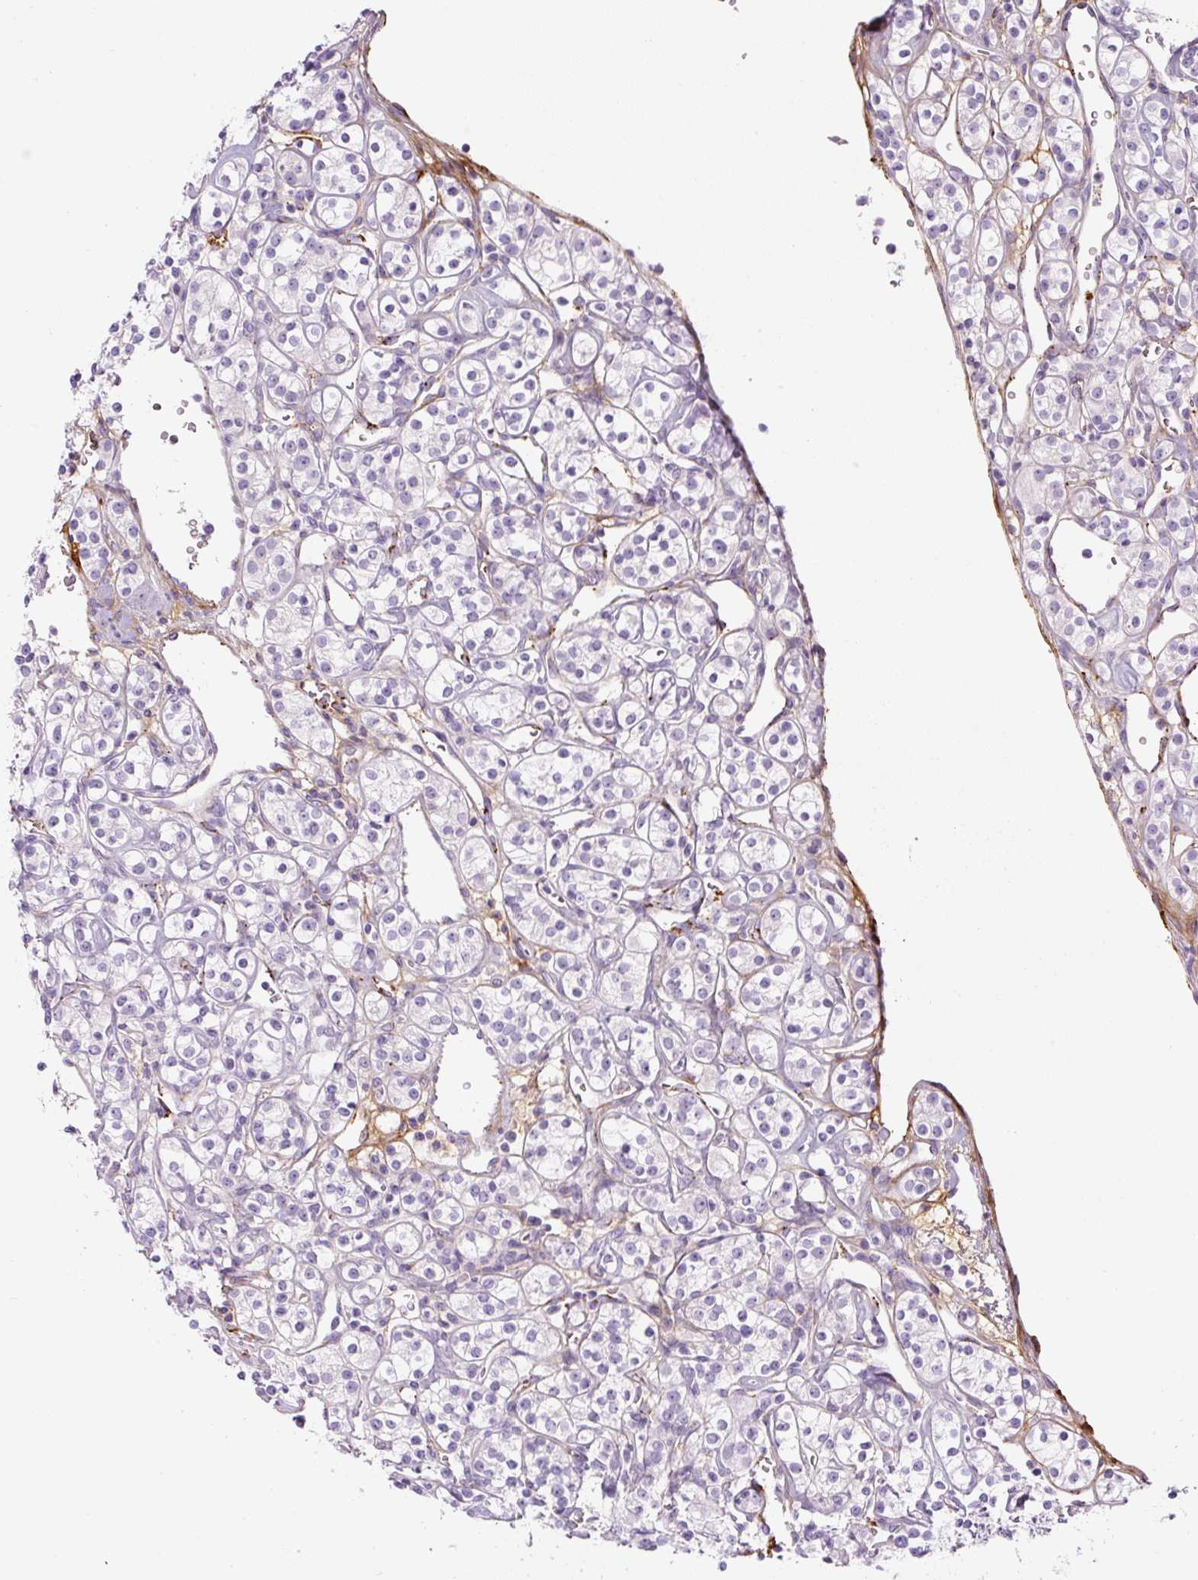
{"staining": {"intensity": "negative", "quantity": "none", "location": "none"}, "tissue": "renal cancer", "cell_type": "Tumor cells", "image_type": "cancer", "snomed": [{"axis": "morphology", "description": "Adenocarcinoma, NOS"}, {"axis": "topography", "description": "Kidney"}], "caption": "Human renal adenocarcinoma stained for a protein using IHC reveals no staining in tumor cells.", "gene": "RSPO4", "patient": {"sex": "male", "age": 77}}